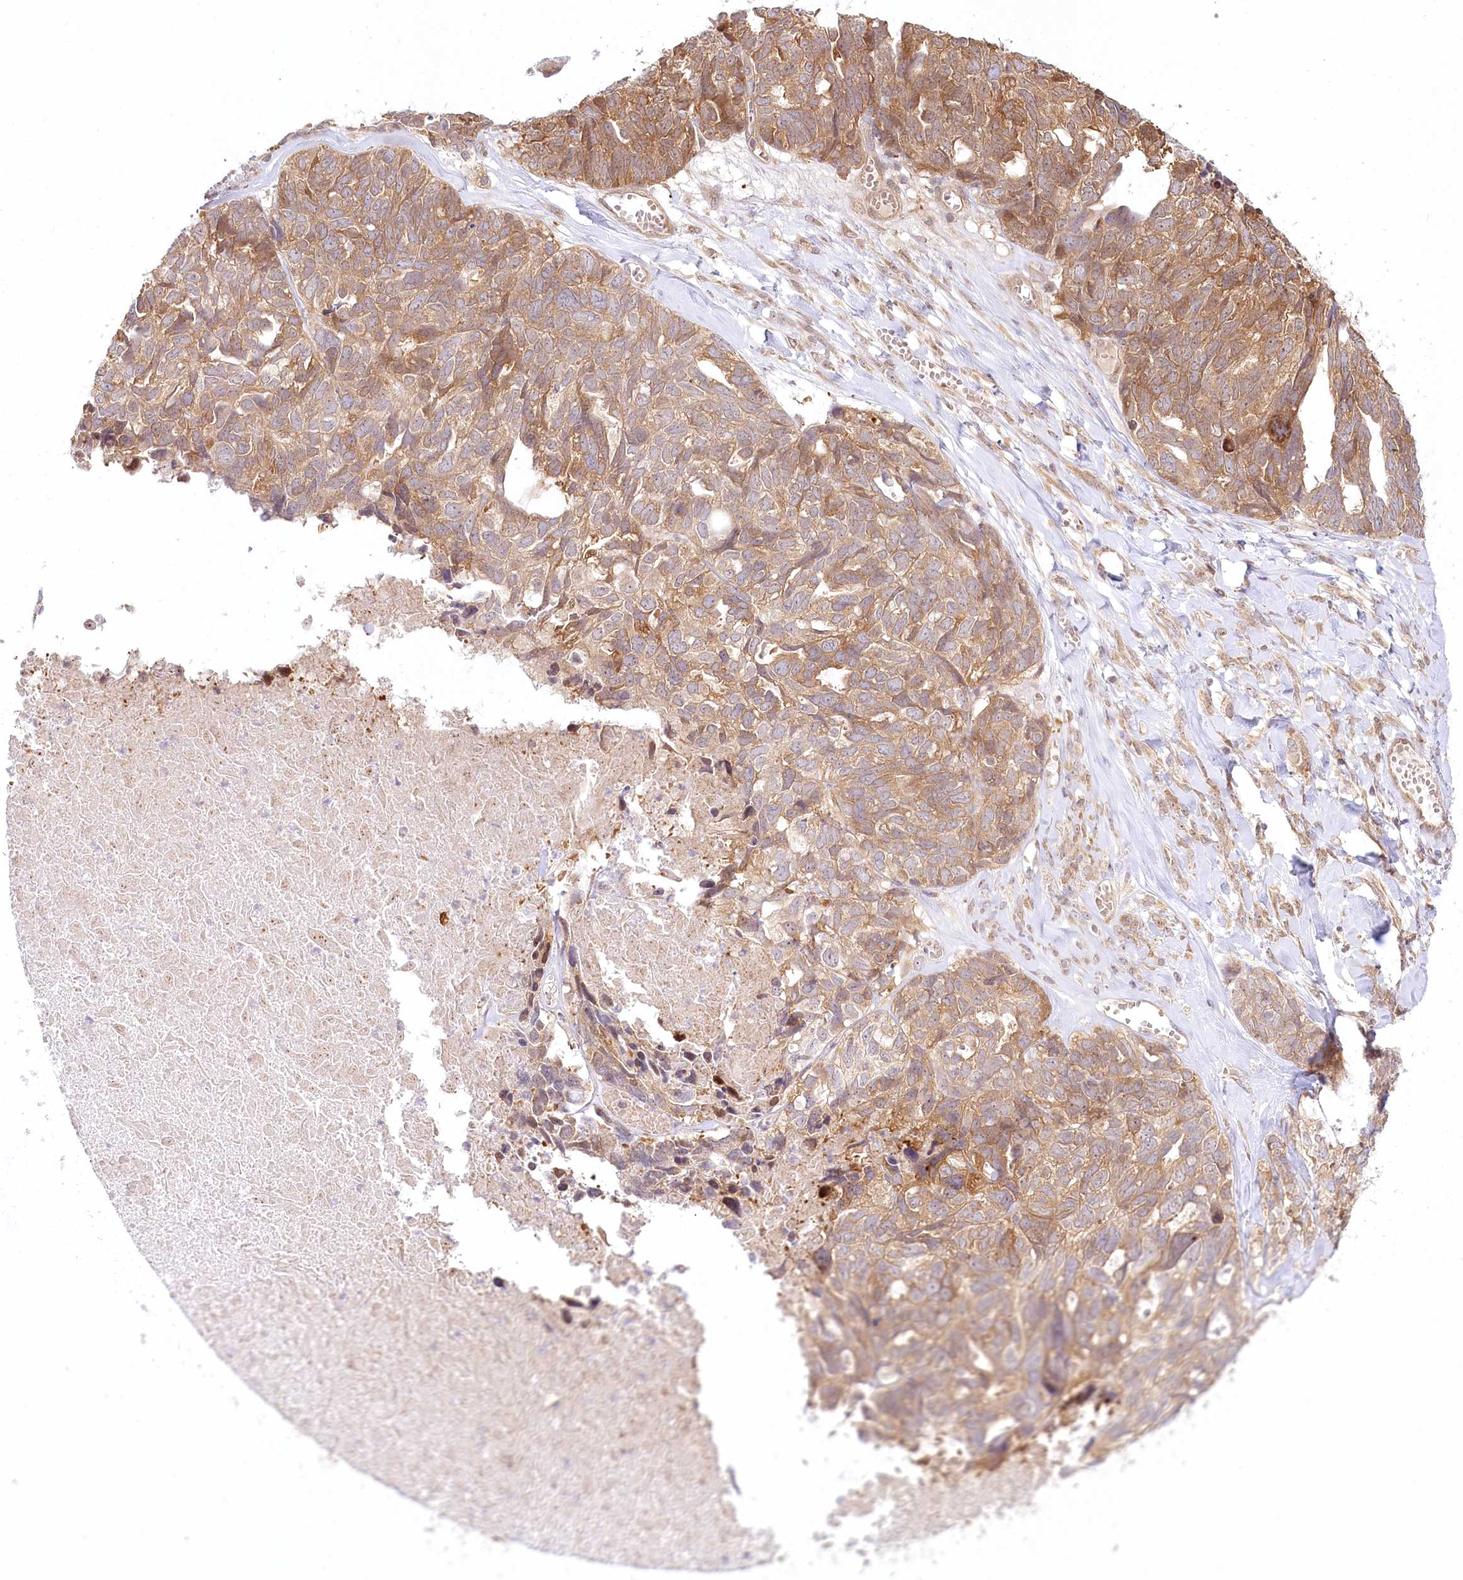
{"staining": {"intensity": "moderate", "quantity": ">75%", "location": "cytoplasmic/membranous"}, "tissue": "ovarian cancer", "cell_type": "Tumor cells", "image_type": "cancer", "snomed": [{"axis": "morphology", "description": "Cystadenocarcinoma, serous, NOS"}, {"axis": "topography", "description": "Ovary"}], "caption": "Immunohistochemical staining of ovarian serous cystadenocarcinoma exhibits medium levels of moderate cytoplasmic/membranous positivity in about >75% of tumor cells.", "gene": "INPP4B", "patient": {"sex": "female", "age": 79}}